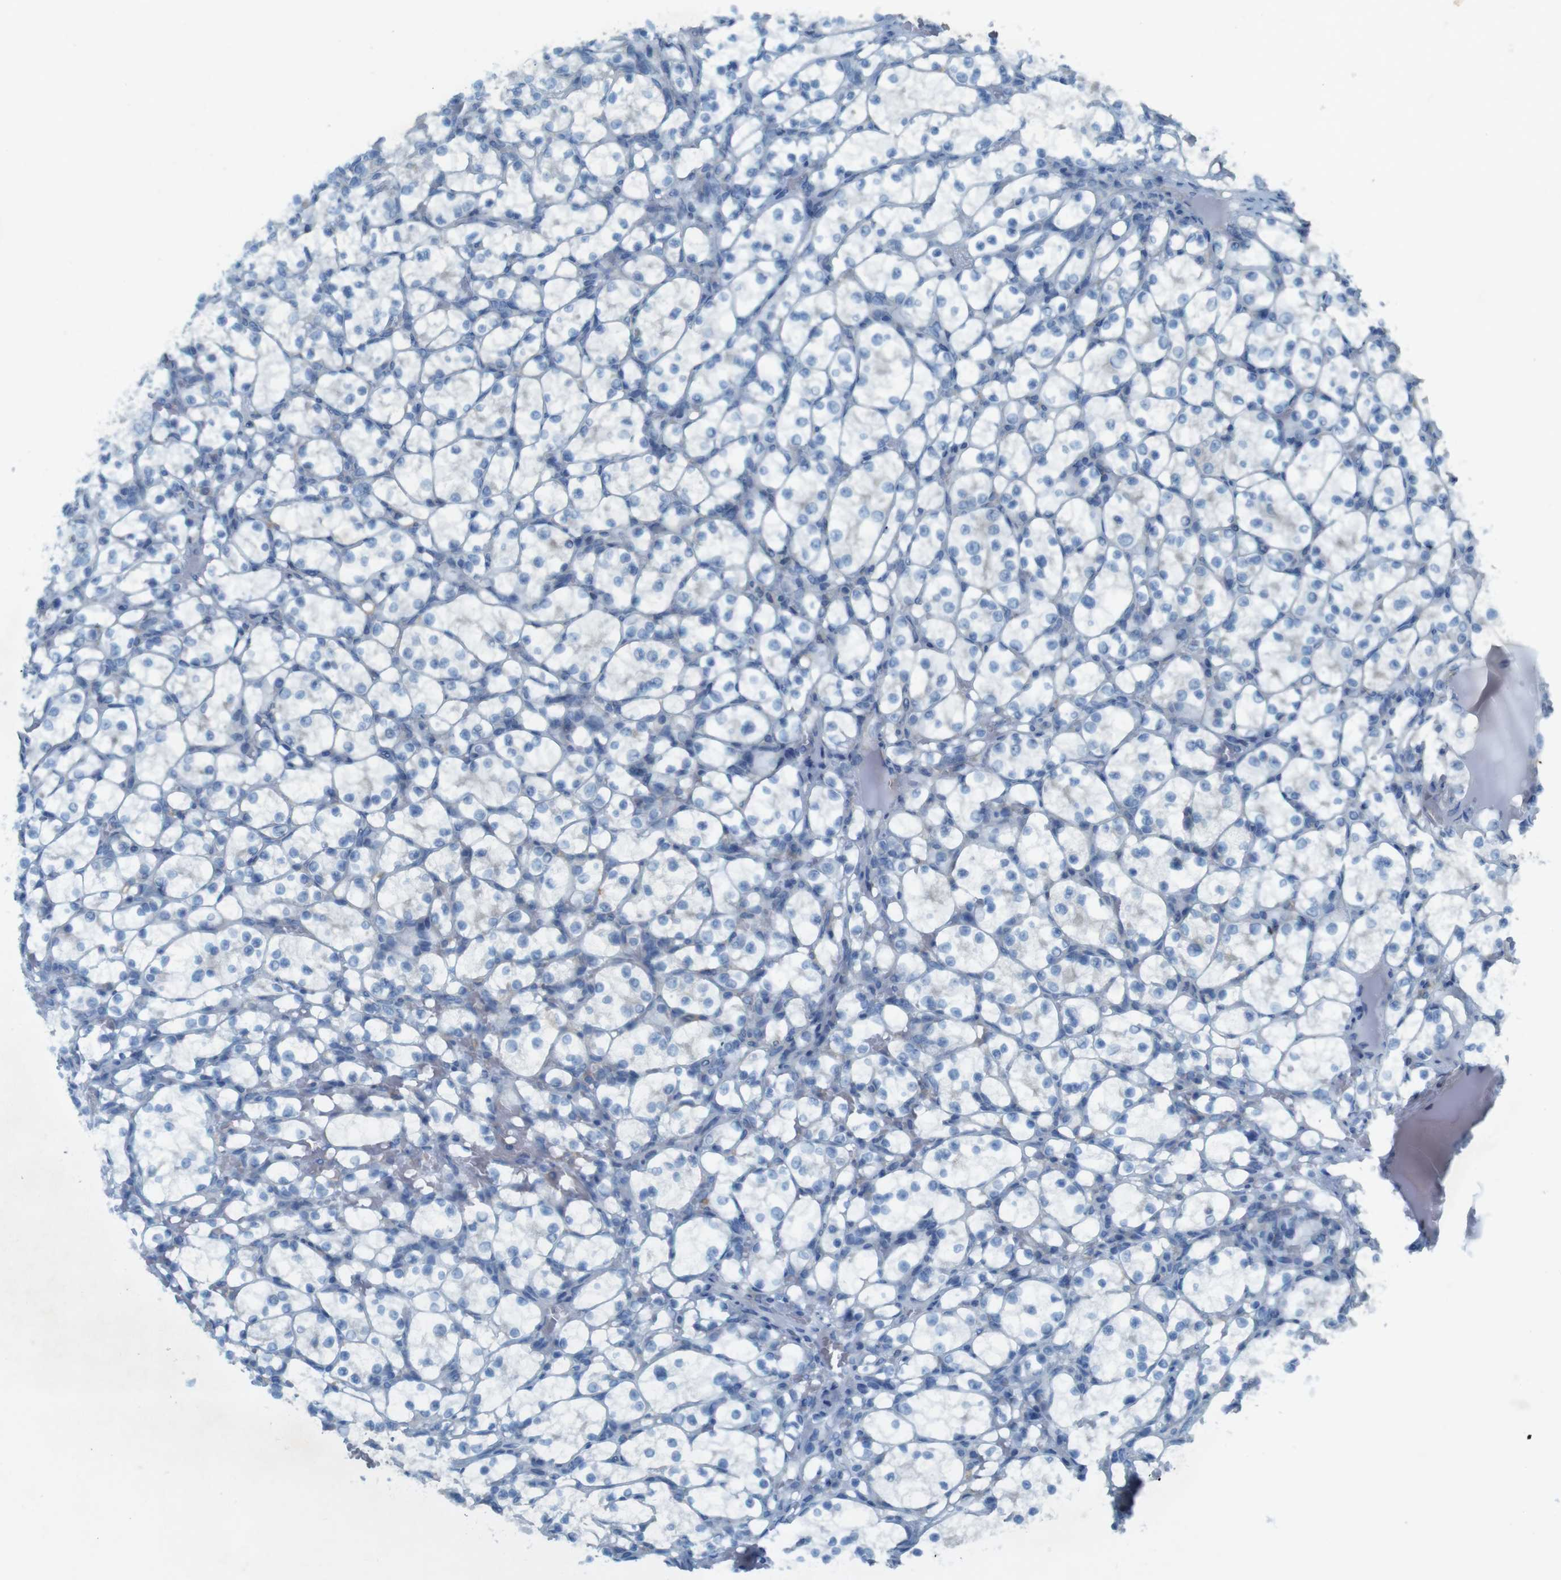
{"staining": {"intensity": "negative", "quantity": "none", "location": "none"}, "tissue": "renal cancer", "cell_type": "Tumor cells", "image_type": "cancer", "snomed": [{"axis": "morphology", "description": "Adenocarcinoma, NOS"}, {"axis": "topography", "description": "Kidney"}], "caption": "The micrograph reveals no staining of tumor cells in adenocarcinoma (renal).", "gene": "MOGAT3", "patient": {"sex": "female", "age": 69}}